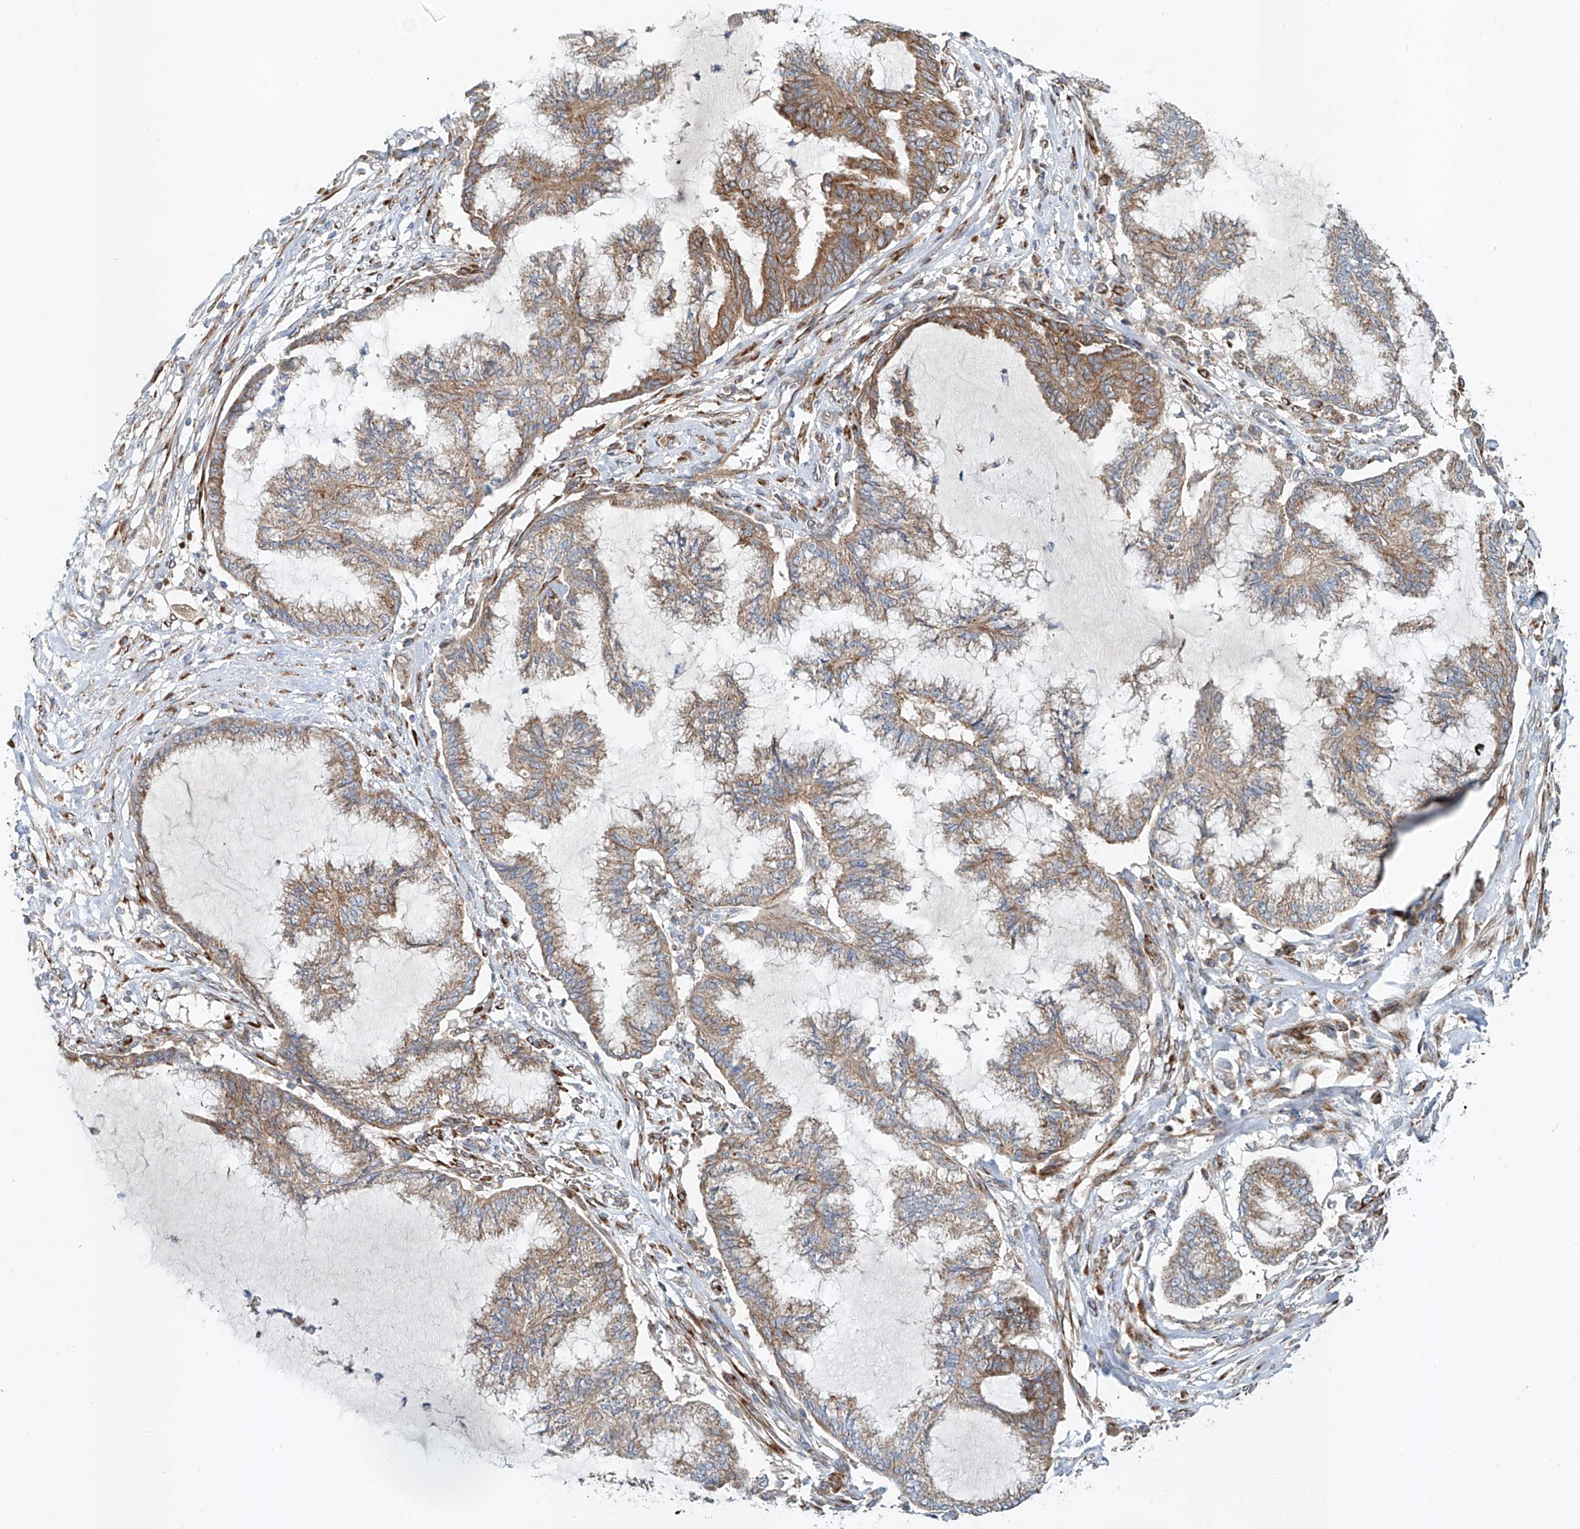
{"staining": {"intensity": "moderate", "quantity": ">75%", "location": "cytoplasmic/membranous"}, "tissue": "endometrial cancer", "cell_type": "Tumor cells", "image_type": "cancer", "snomed": [{"axis": "morphology", "description": "Adenocarcinoma, NOS"}, {"axis": "topography", "description": "Endometrium"}], "caption": "High-power microscopy captured an immunohistochemistry micrograph of endometrial adenocarcinoma, revealing moderate cytoplasmic/membranous positivity in approximately >75% of tumor cells. (Brightfield microscopy of DAB IHC at high magnification).", "gene": "SNAP29", "patient": {"sex": "female", "age": 86}}